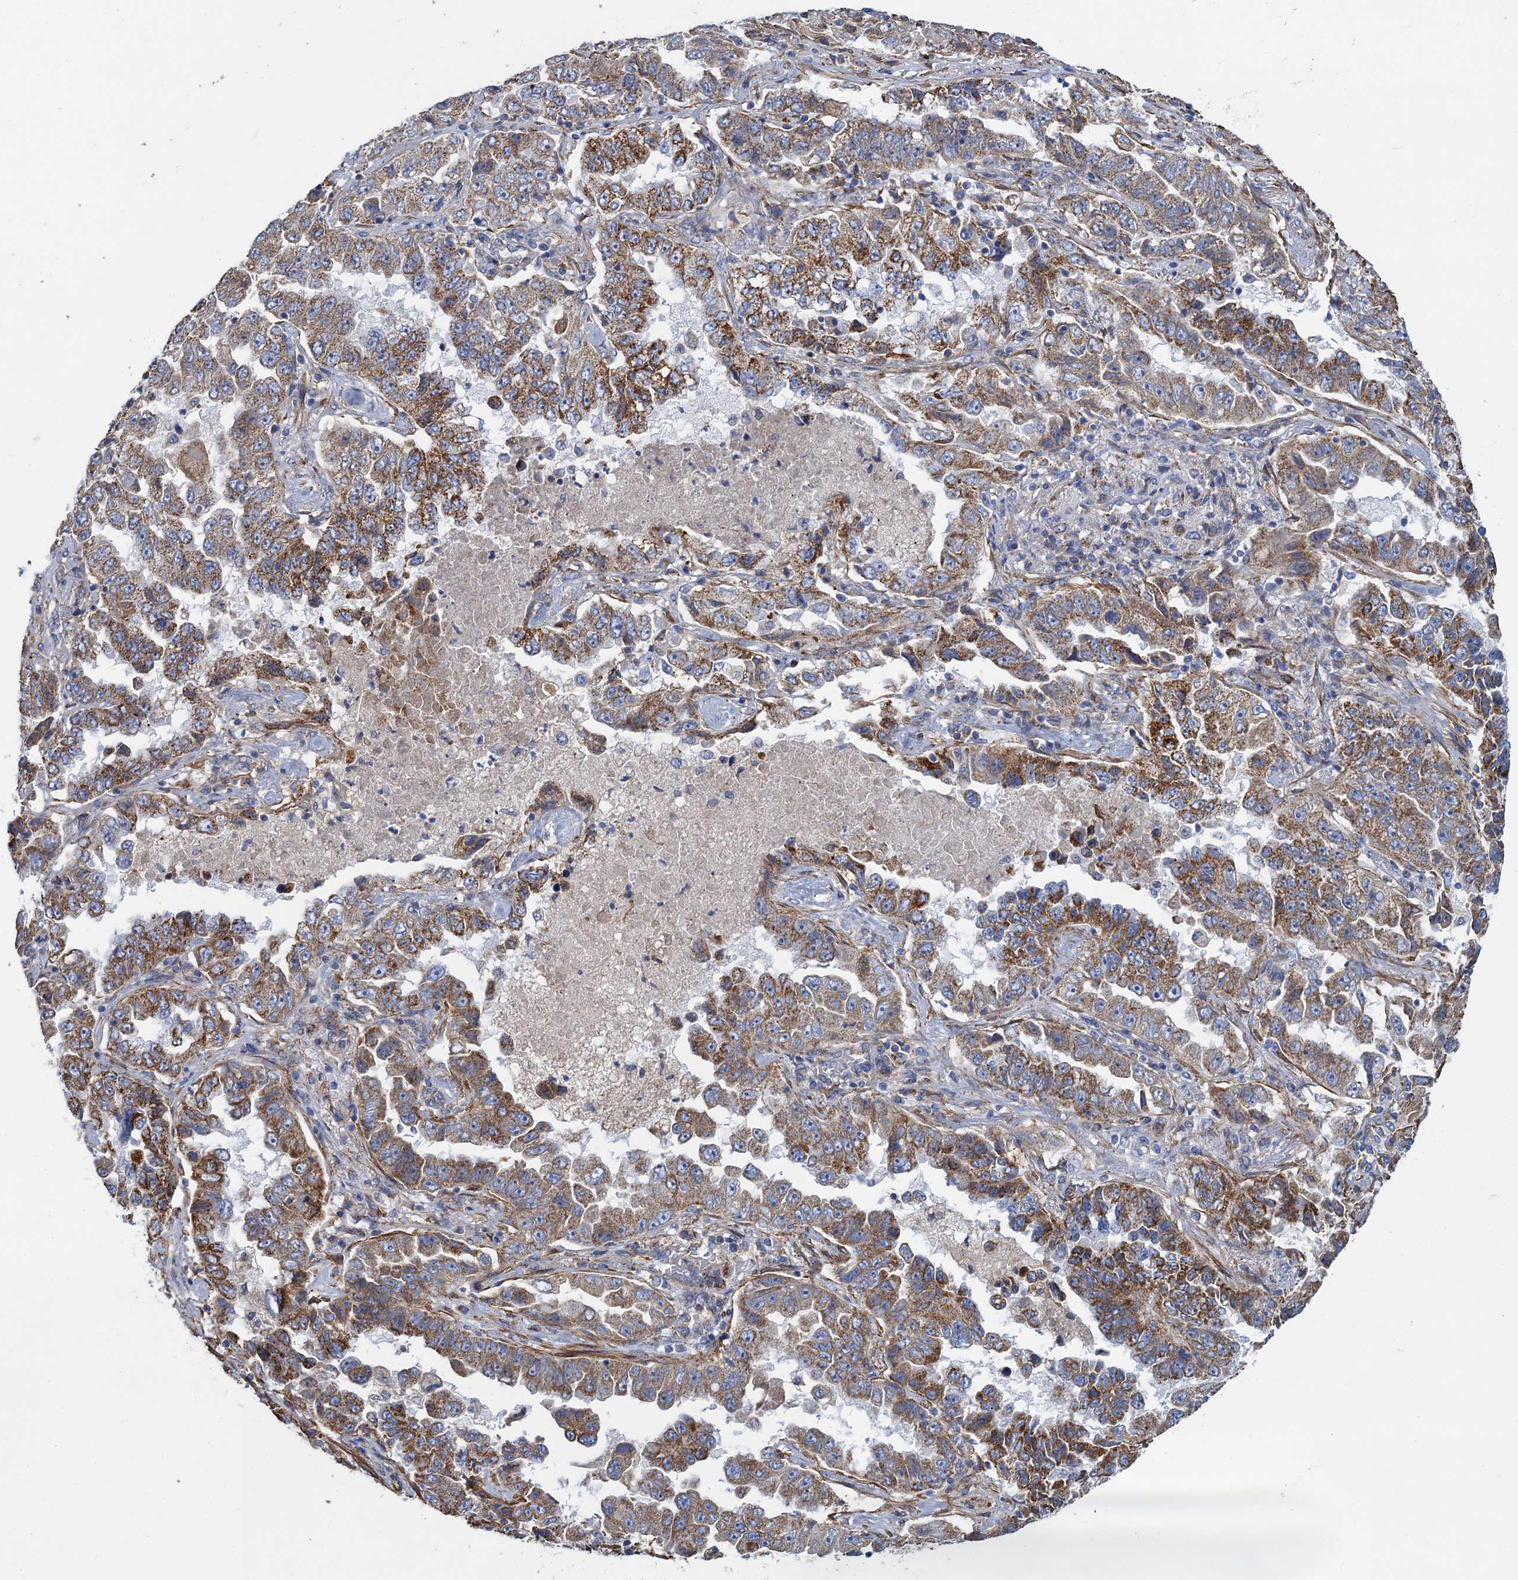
{"staining": {"intensity": "moderate", "quantity": "25%-75%", "location": "cytoplasmic/membranous"}, "tissue": "lung cancer", "cell_type": "Tumor cells", "image_type": "cancer", "snomed": [{"axis": "morphology", "description": "Adenocarcinoma, NOS"}, {"axis": "topography", "description": "Lung"}], "caption": "A histopathology image of human lung cancer (adenocarcinoma) stained for a protein shows moderate cytoplasmic/membranous brown staining in tumor cells.", "gene": "GCSH", "patient": {"sex": "female", "age": 51}}